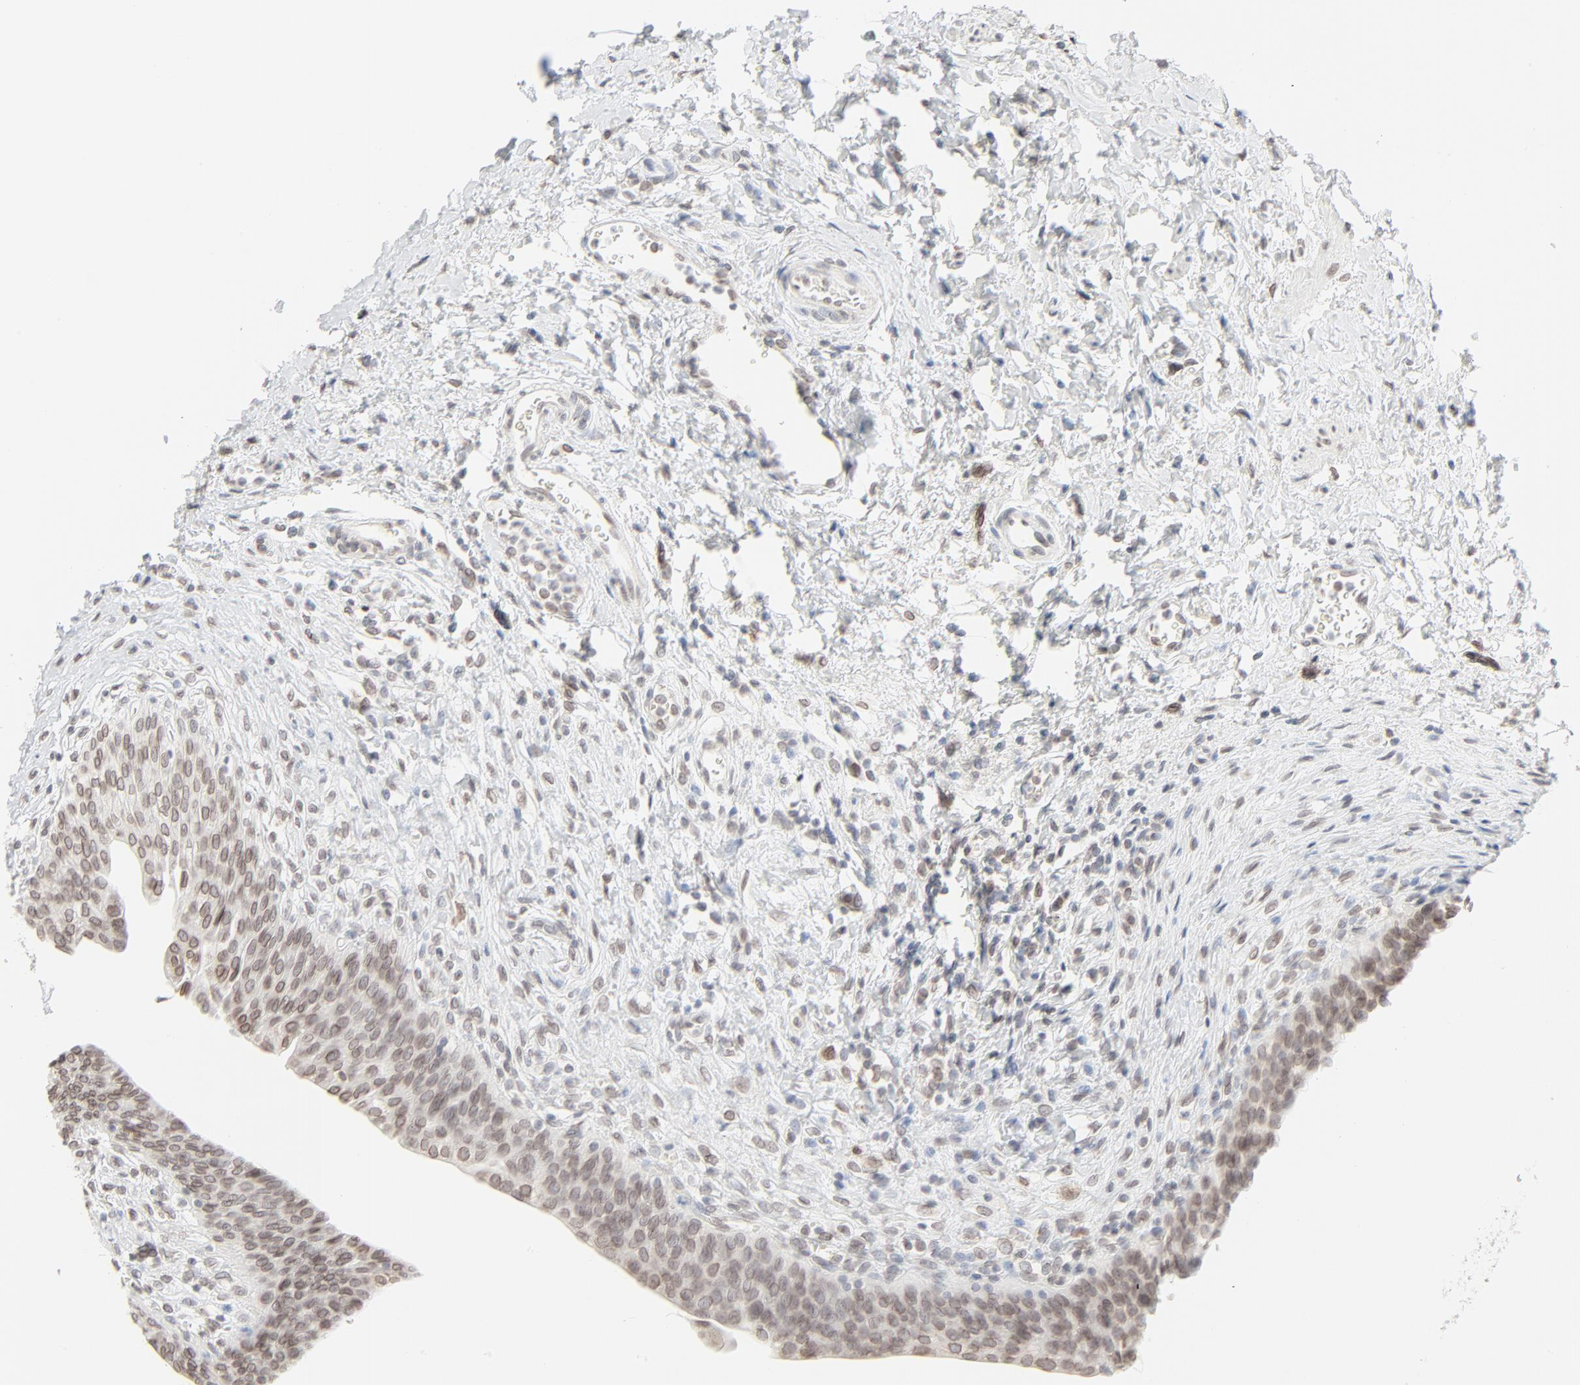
{"staining": {"intensity": "moderate", "quantity": ">75%", "location": "cytoplasmic/membranous,nuclear"}, "tissue": "urinary bladder", "cell_type": "Urothelial cells", "image_type": "normal", "snomed": [{"axis": "morphology", "description": "Normal tissue, NOS"}, {"axis": "morphology", "description": "Dysplasia, NOS"}, {"axis": "topography", "description": "Urinary bladder"}], "caption": "Moderate cytoplasmic/membranous,nuclear expression for a protein is present in about >75% of urothelial cells of normal urinary bladder using immunohistochemistry (IHC).", "gene": "MAD1L1", "patient": {"sex": "male", "age": 35}}